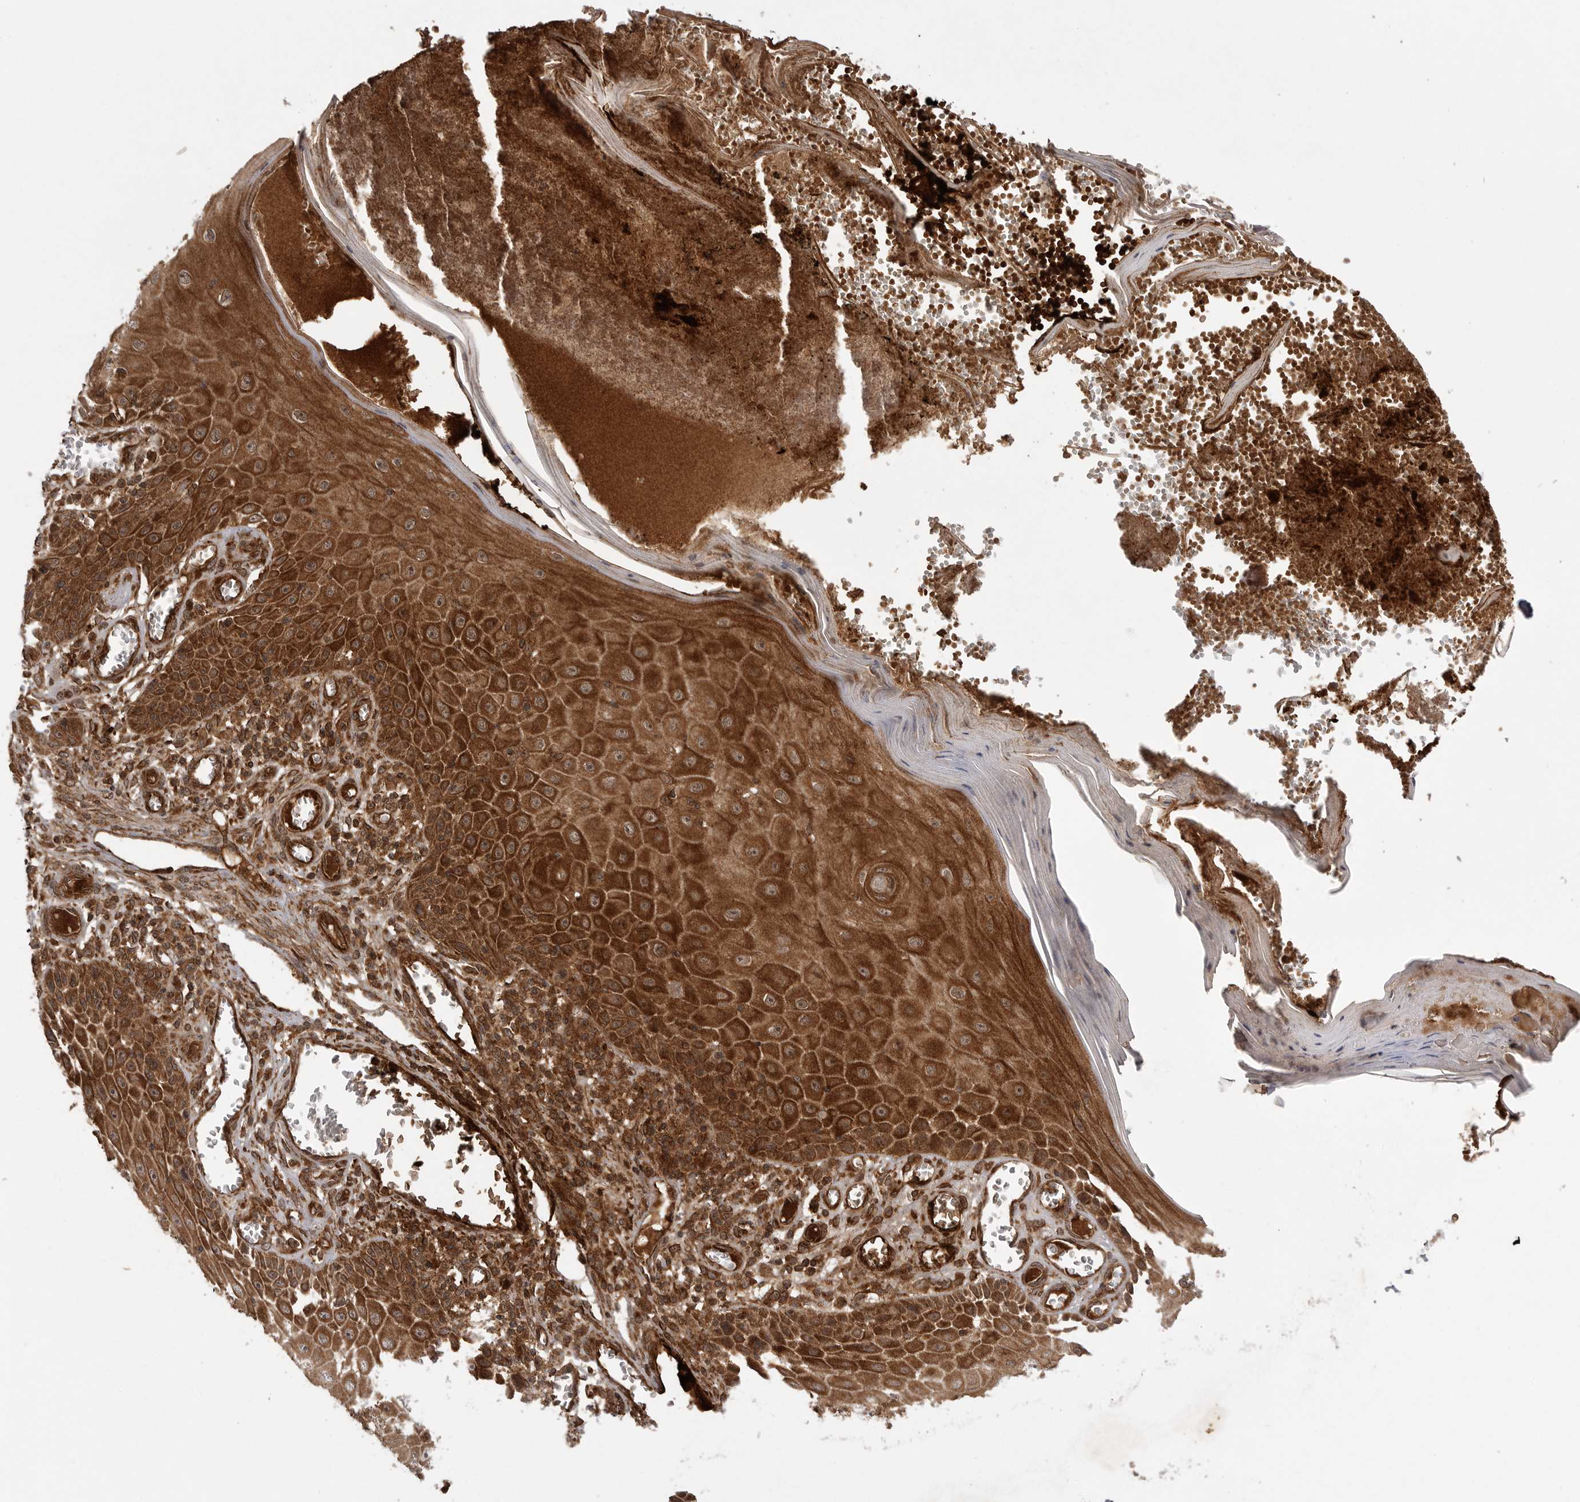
{"staining": {"intensity": "strong", "quantity": ">75%", "location": "cytoplasmic/membranous"}, "tissue": "skin cancer", "cell_type": "Tumor cells", "image_type": "cancer", "snomed": [{"axis": "morphology", "description": "Squamous cell carcinoma, NOS"}, {"axis": "topography", "description": "Skin"}], "caption": "Protein expression by immunohistochemistry displays strong cytoplasmic/membranous positivity in about >75% of tumor cells in skin cancer (squamous cell carcinoma).", "gene": "PRDX4", "patient": {"sex": "female", "age": 73}}